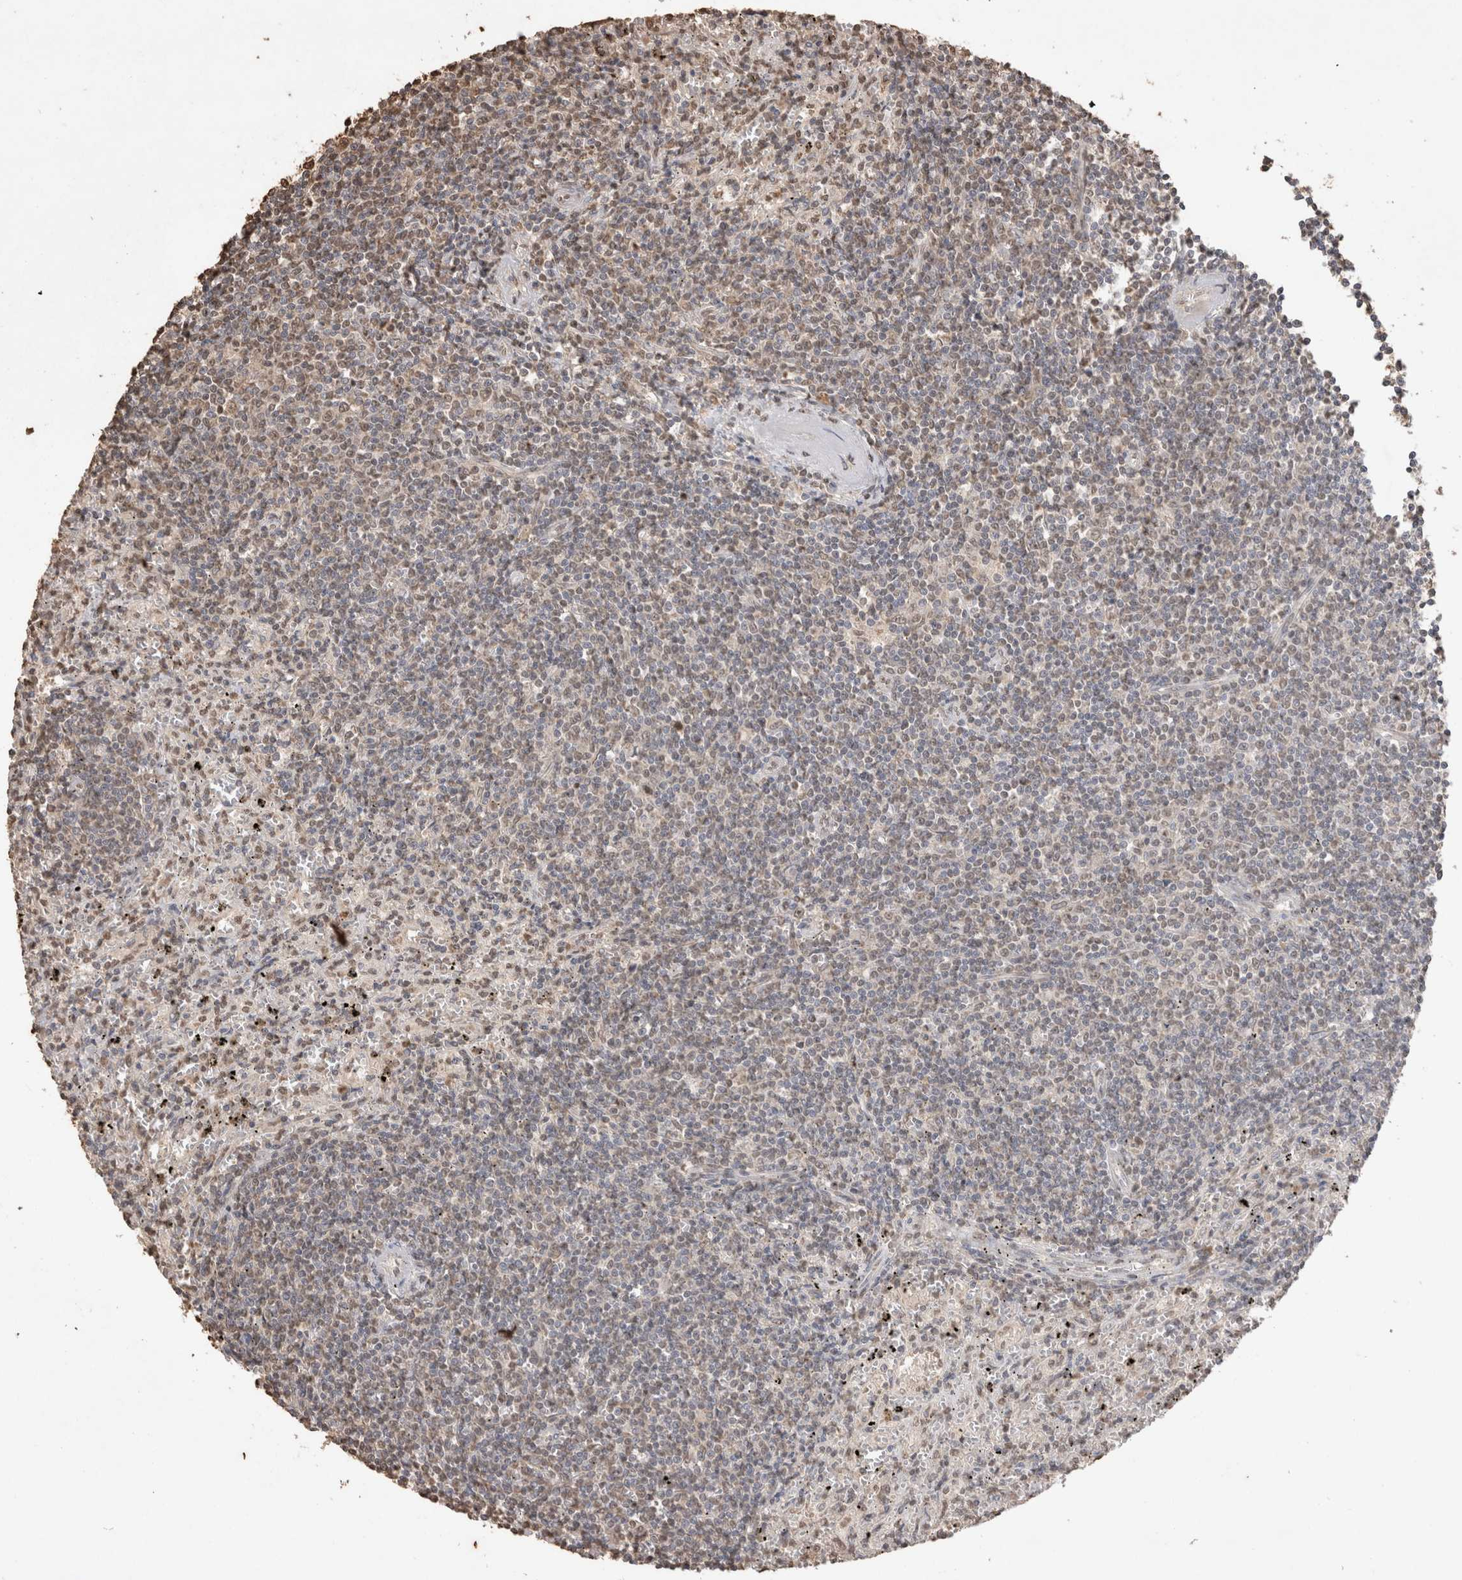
{"staining": {"intensity": "weak", "quantity": "25%-75%", "location": "nuclear"}, "tissue": "lymphoma", "cell_type": "Tumor cells", "image_type": "cancer", "snomed": [{"axis": "morphology", "description": "Malignant lymphoma, non-Hodgkin's type, Low grade"}, {"axis": "topography", "description": "Spleen"}], "caption": "This histopathology image reveals IHC staining of human lymphoma, with low weak nuclear positivity in approximately 25%-75% of tumor cells.", "gene": "MLX", "patient": {"sex": "male", "age": 76}}